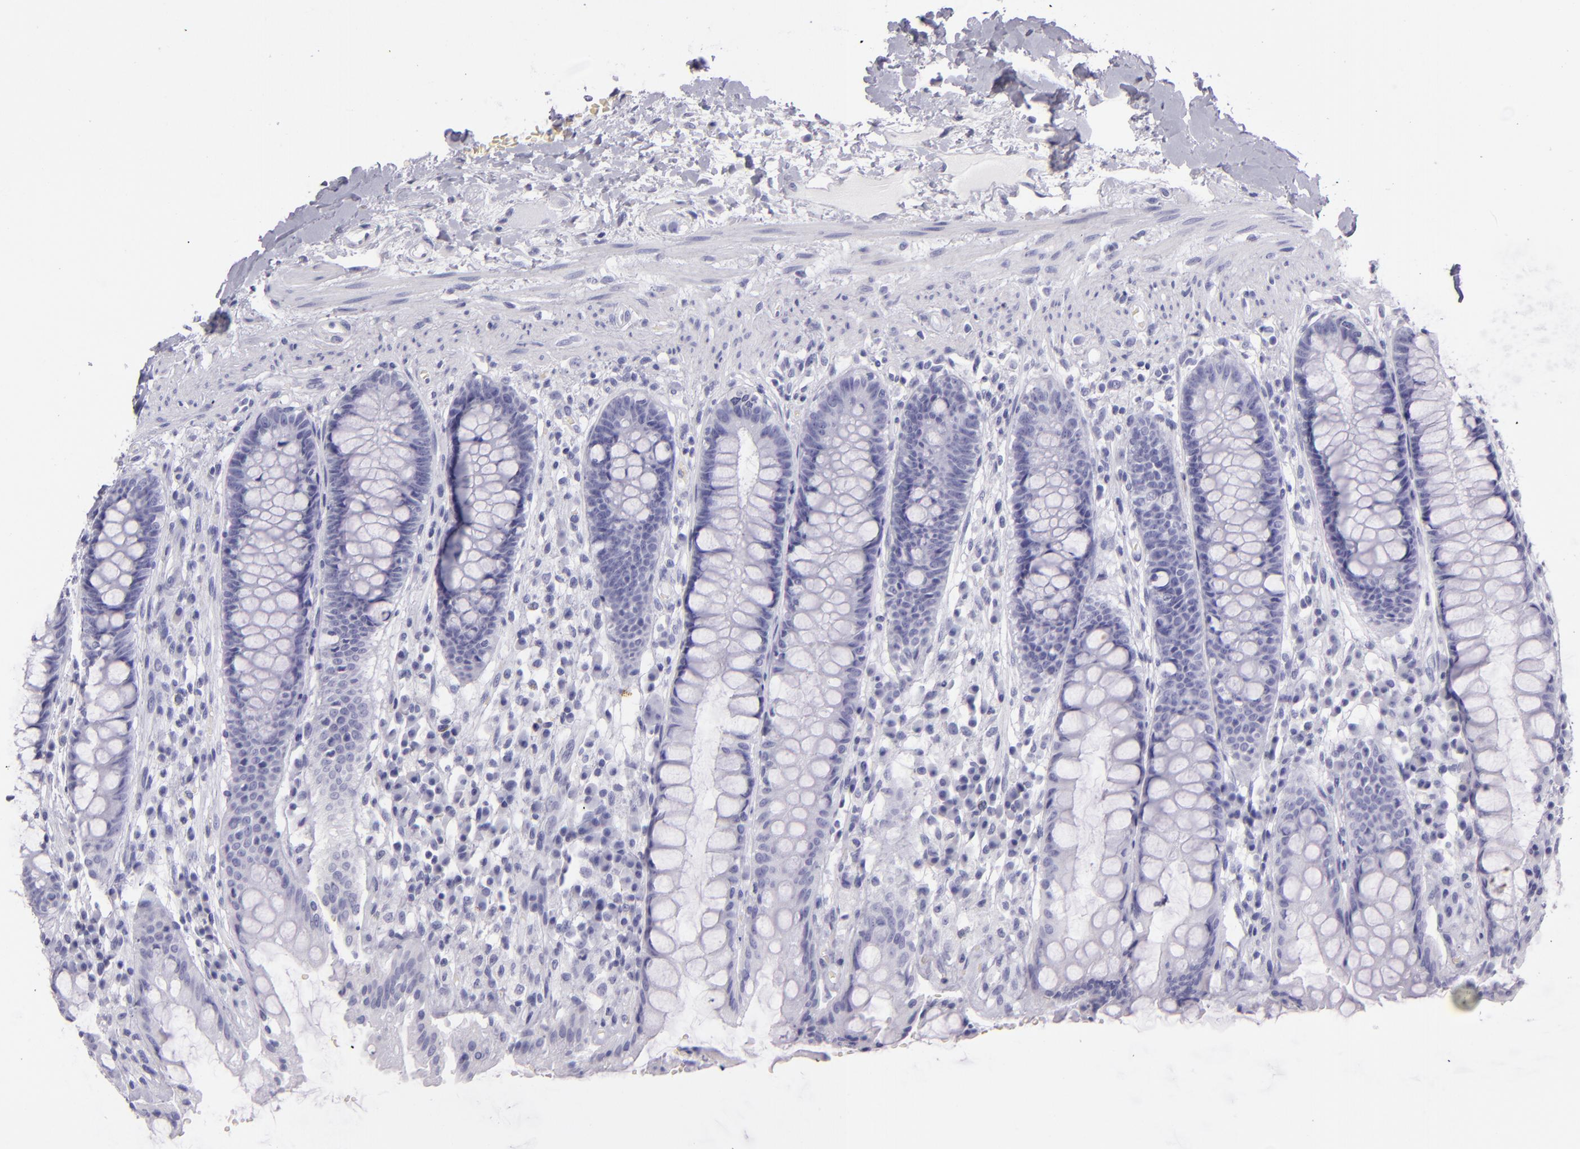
{"staining": {"intensity": "negative", "quantity": "none", "location": "none"}, "tissue": "rectum", "cell_type": "Glandular cells", "image_type": "normal", "snomed": [{"axis": "morphology", "description": "Normal tissue, NOS"}, {"axis": "topography", "description": "Rectum"}], "caption": "Protein analysis of unremarkable rectum shows no significant positivity in glandular cells.", "gene": "CR2", "patient": {"sex": "female", "age": 46}}